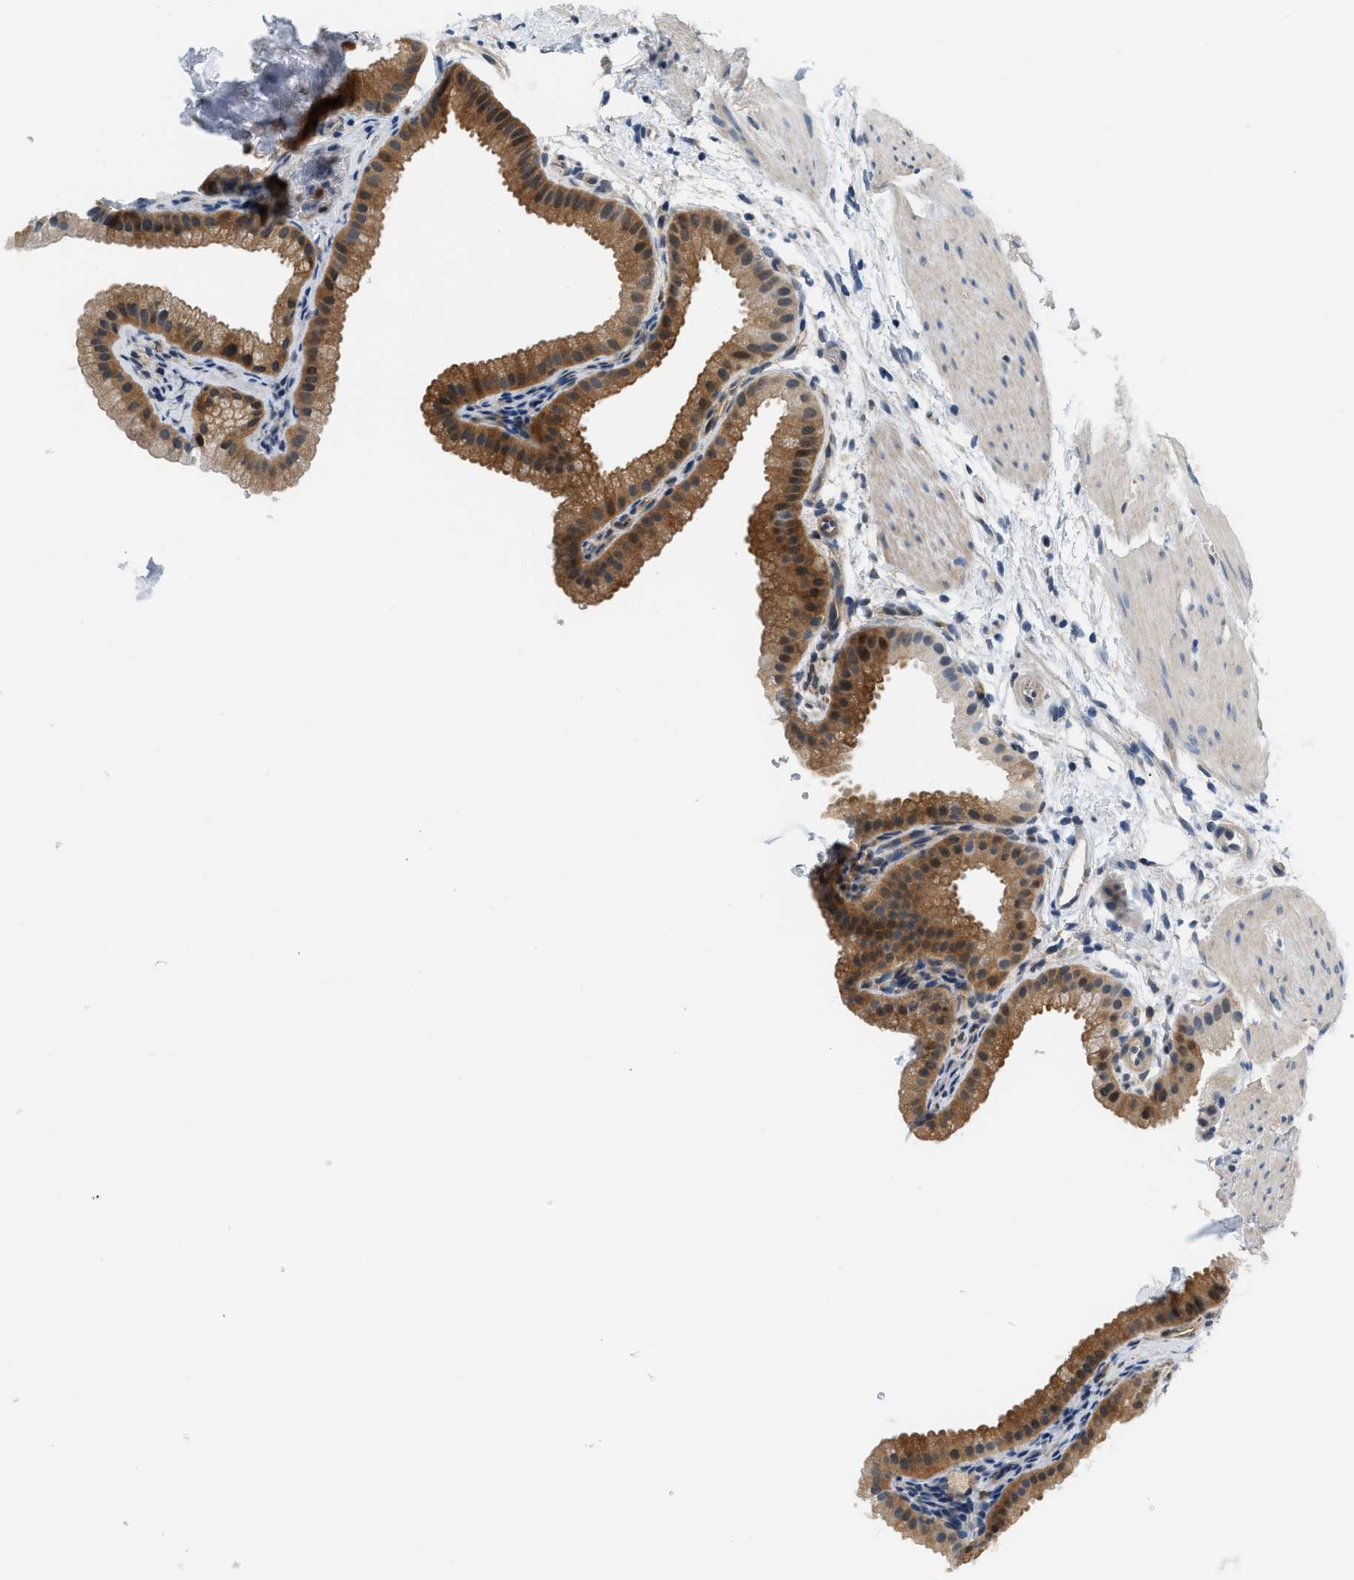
{"staining": {"intensity": "moderate", "quantity": ">75%", "location": "cytoplasmic/membranous"}, "tissue": "gallbladder", "cell_type": "Glandular cells", "image_type": "normal", "snomed": [{"axis": "morphology", "description": "Normal tissue, NOS"}, {"axis": "topography", "description": "Gallbladder"}], "caption": "A photomicrograph showing moderate cytoplasmic/membranous positivity in about >75% of glandular cells in benign gallbladder, as visualized by brown immunohistochemical staining.", "gene": "EIF4EBP2", "patient": {"sex": "female", "age": 64}}